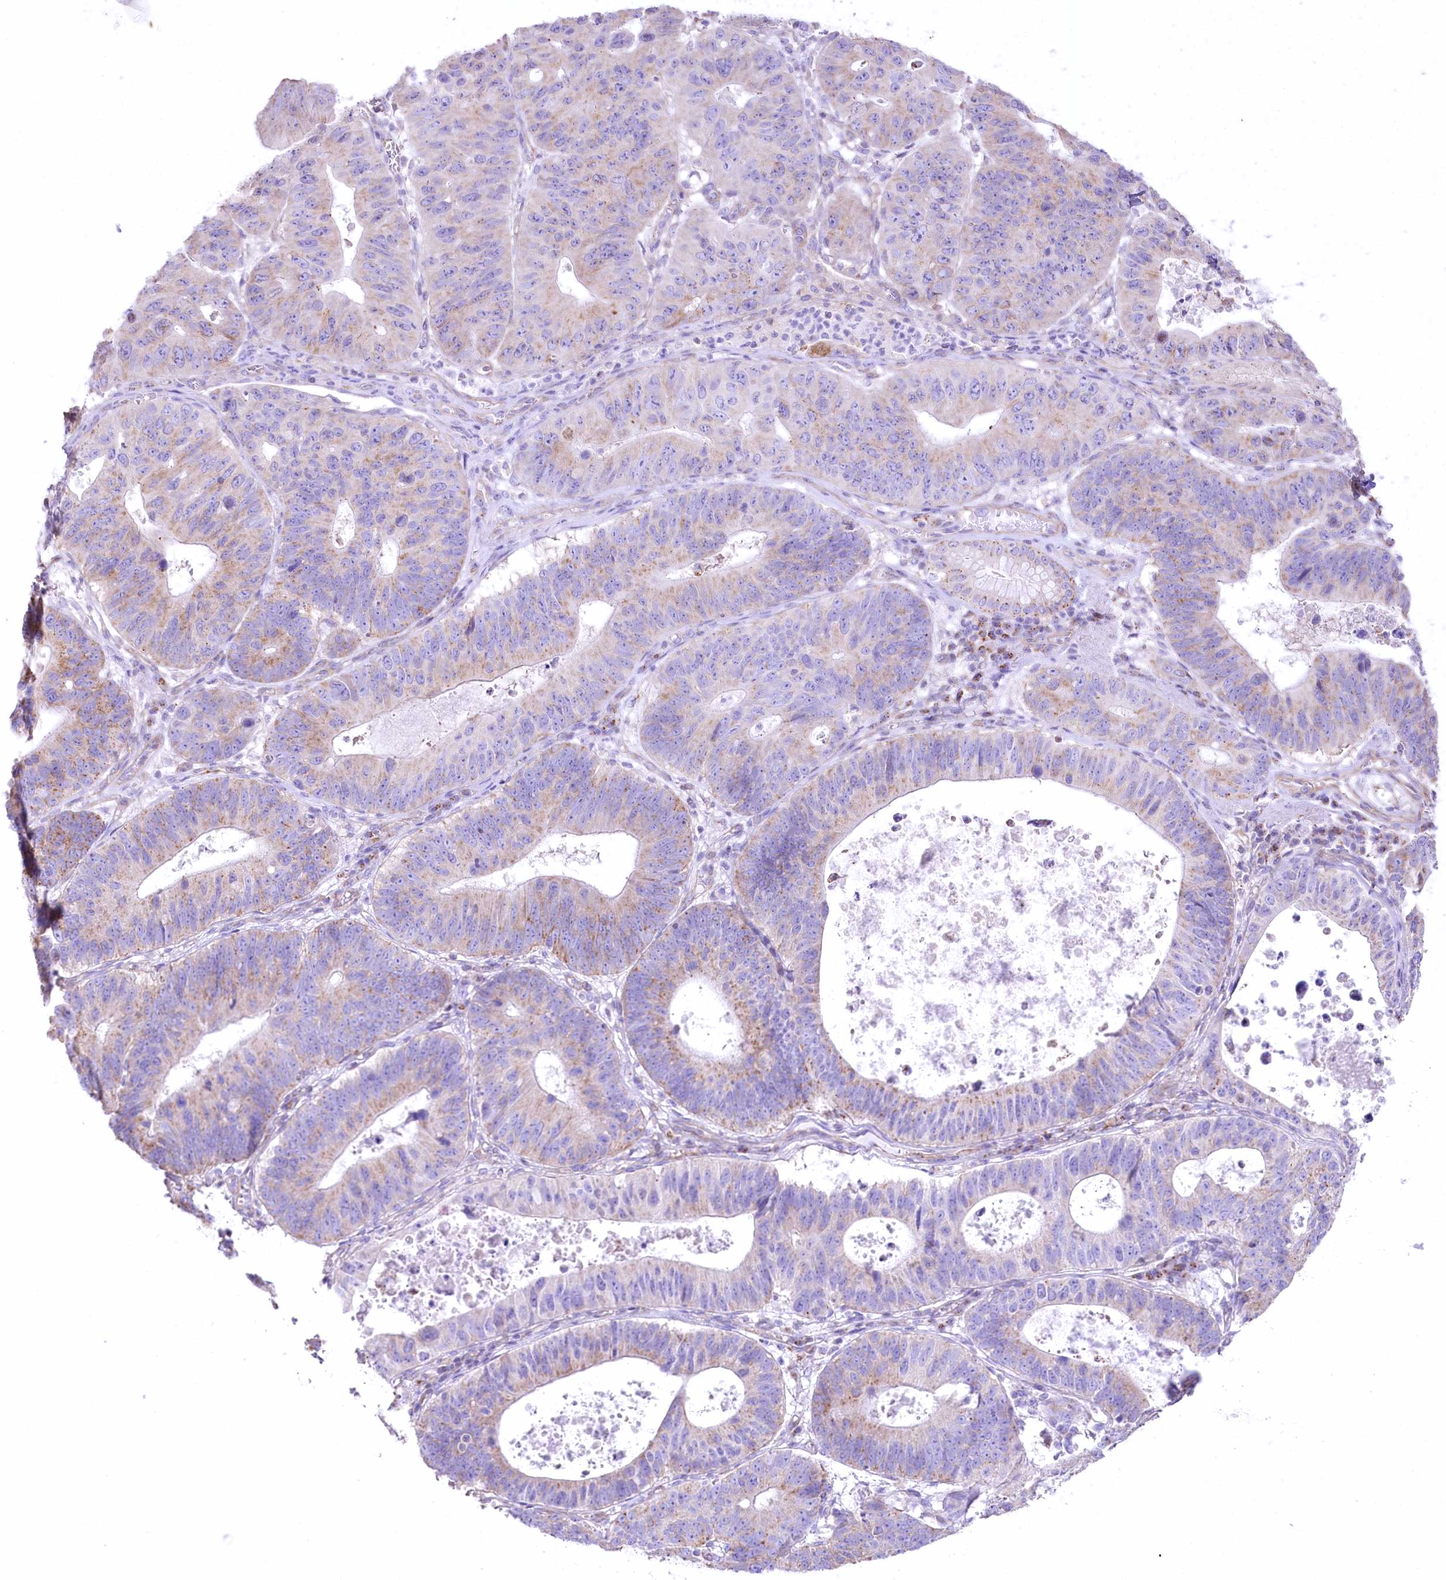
{"staining": {"intensity": "moderate", "quantity": "<25%", "location": "cytoplasmic/membranous"}, "tissue": "stomach cancer", "cell_type": "Tumor cells", "image_type": "cancer", "snomed": [{"axis": "morphology", "description": "Adenocarcinoma, NOS"}, {"axis": "topography", "description": "Stomach"}], "caption": "Tumor cells reveal moderate cytoplasmic/membranous expression in about <25% of cells in stomach cancer. (DAB (3,3'-diaminobenzidine) IHC with brightfield microscopy, high magnification).", "gene": "FAM216A", "patient": {"sex": "male", "age": 59}}